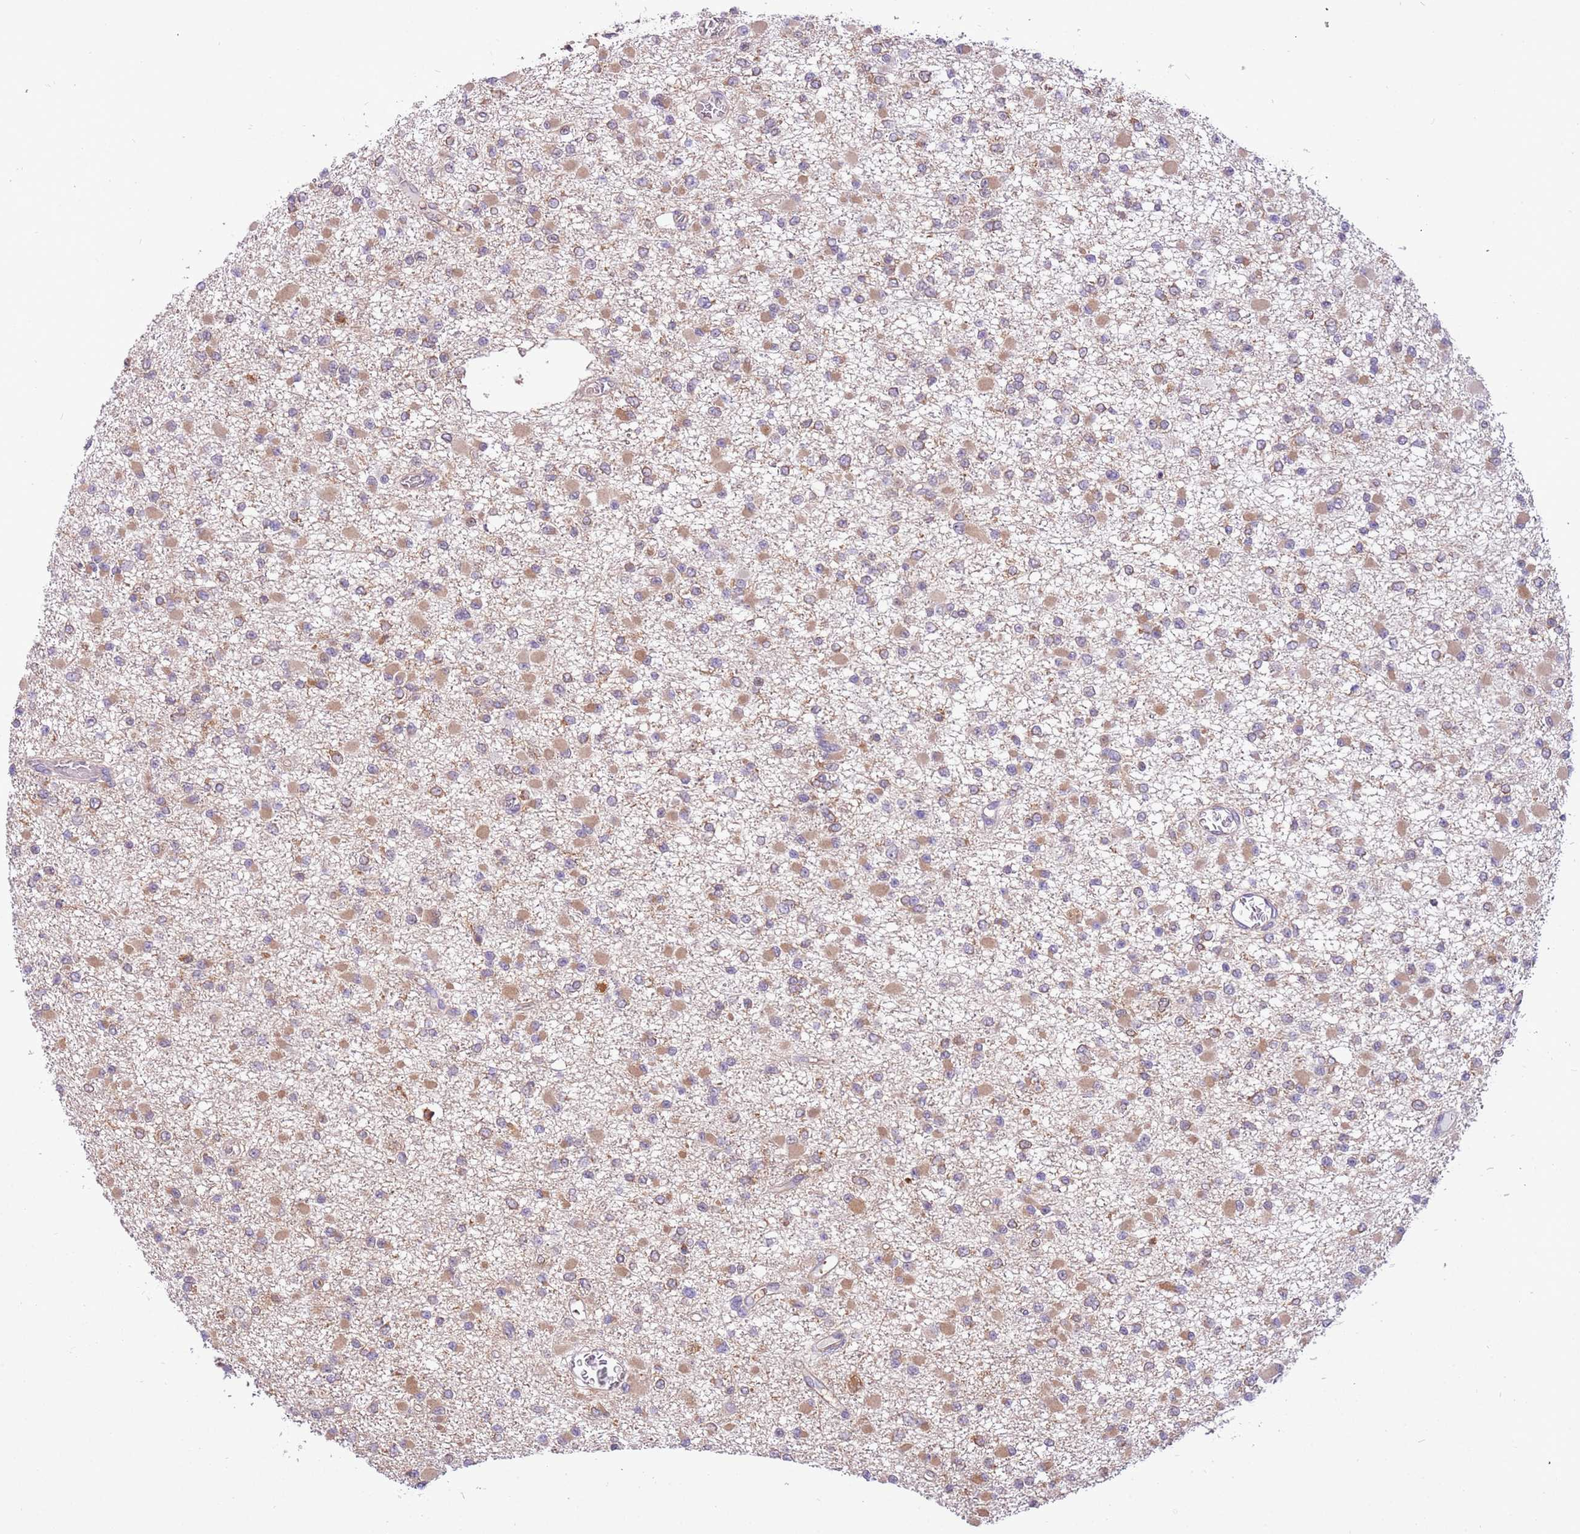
{"staining": {"intensity": "moderate", "quantity": ">75%", "location": "cytoplasmic/membranous"}, "tissue": "glioma", "cell_type": "Tumor cells", "image_type": "cancer", "snomed": [{"axis": "morphology", "description": "Glioma, malignant, Low grade"}, {"axis": "topography", "description": "Brain"}], "caption": "Immunohistochemistry (DAB) staining of low-grade glioma (malignant) reveals moderate cytoplasmic/membranous protein expression in about >75% of tumor cells.", "gene": "STIP1", "patient": {"sex": "female", "age": 22}}